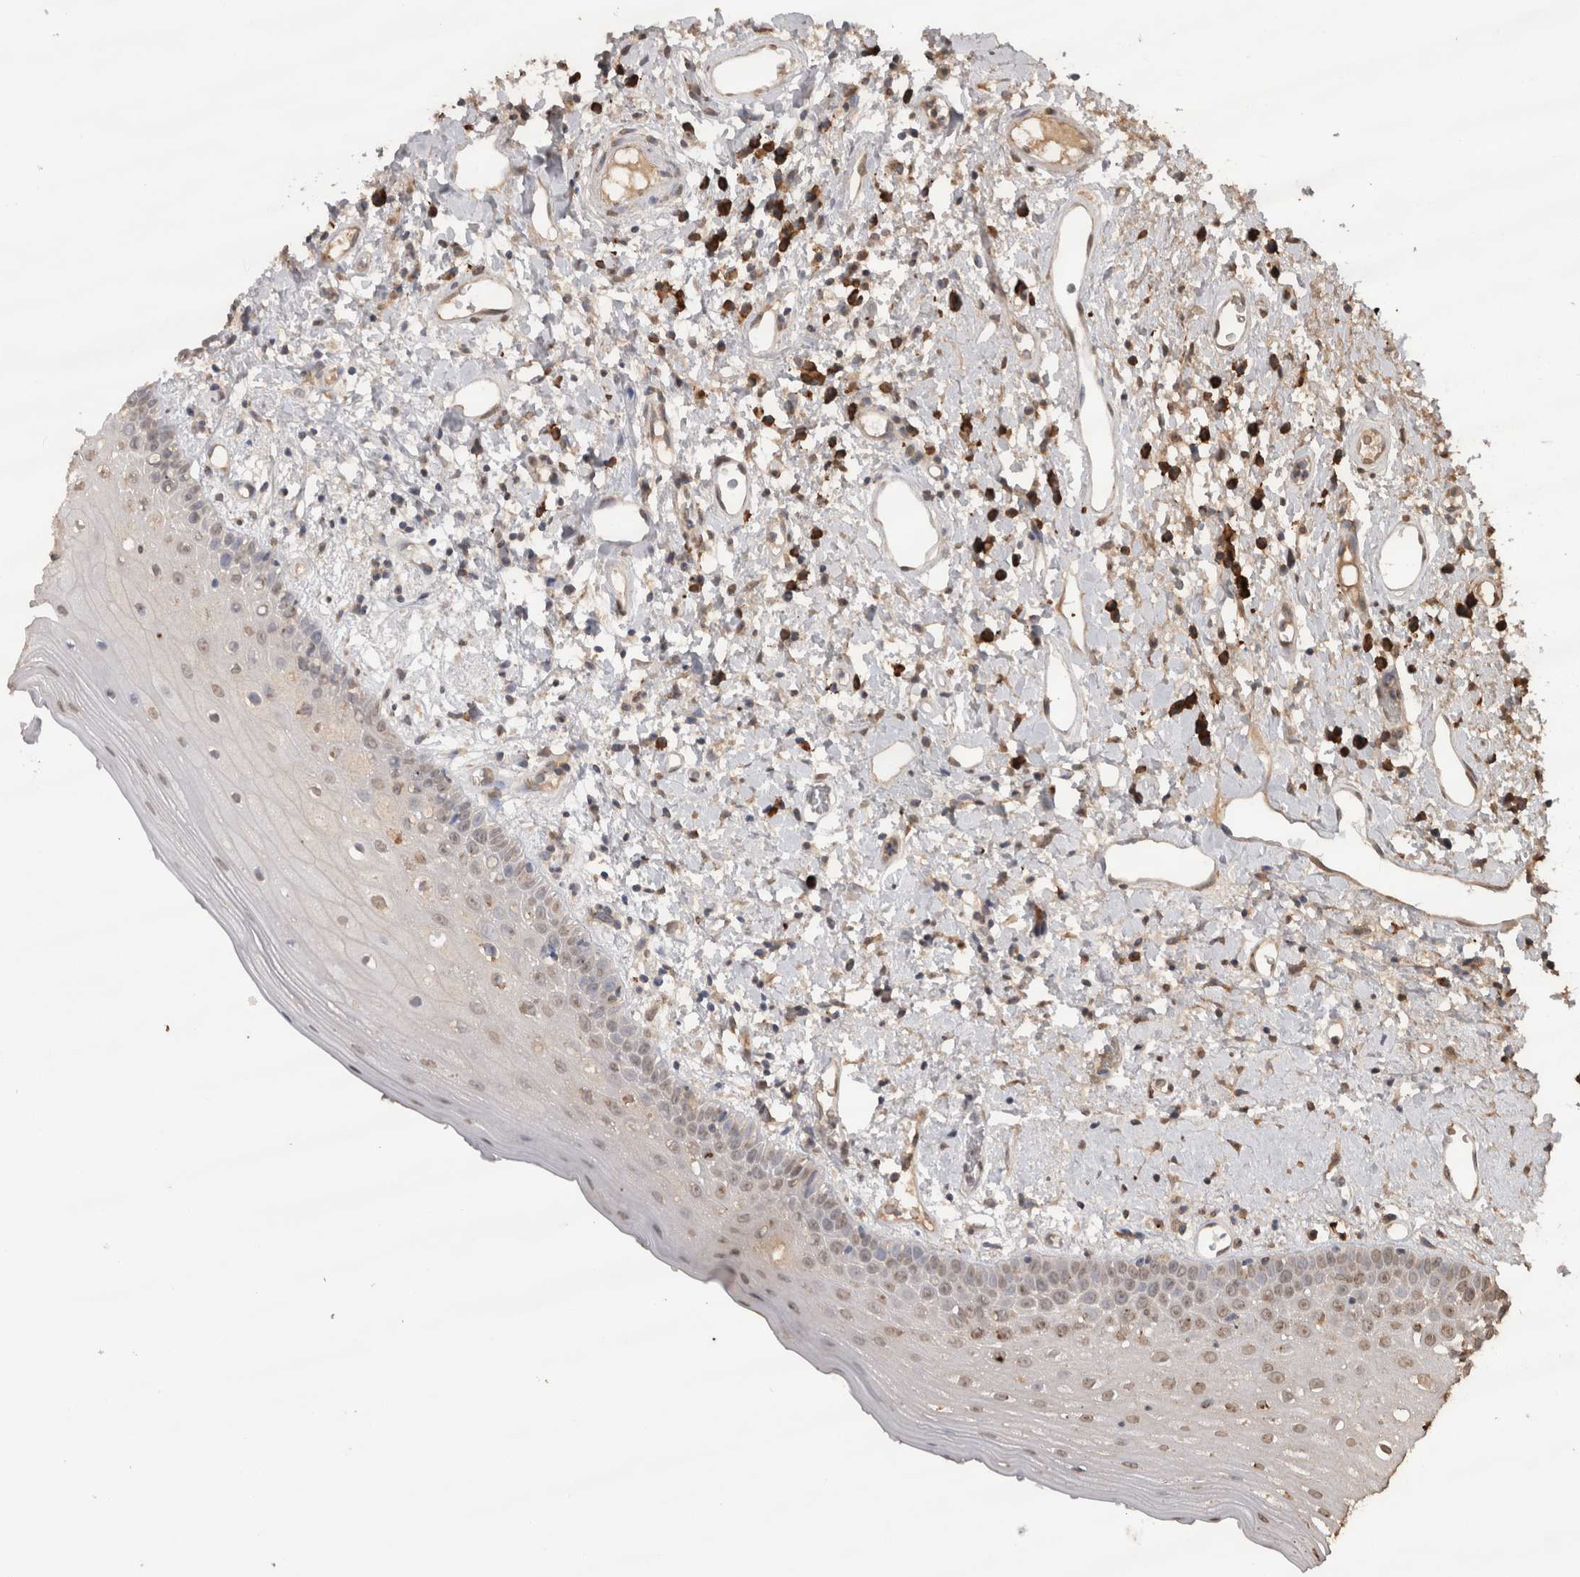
{"staining": {"intensity": "weak", "quantity": "25%-75%", "location": "nuclear"}, "tissue": "oral mucosa", "cell_type": "Squamous epithelial cells", "image_type": "normal", "snomed": [{"axis": "morphology", "description": "Normal tissue, NOS"}, {"axis": "topography", "description": "Oral tissue"}], "caption": "Unremarkable oral mucosa displays weak nuclear staining in about 25%-75% of squamous epithelial cells.", "gene": "CRELD2", "patient": {"sex": "female", "age": 76}}